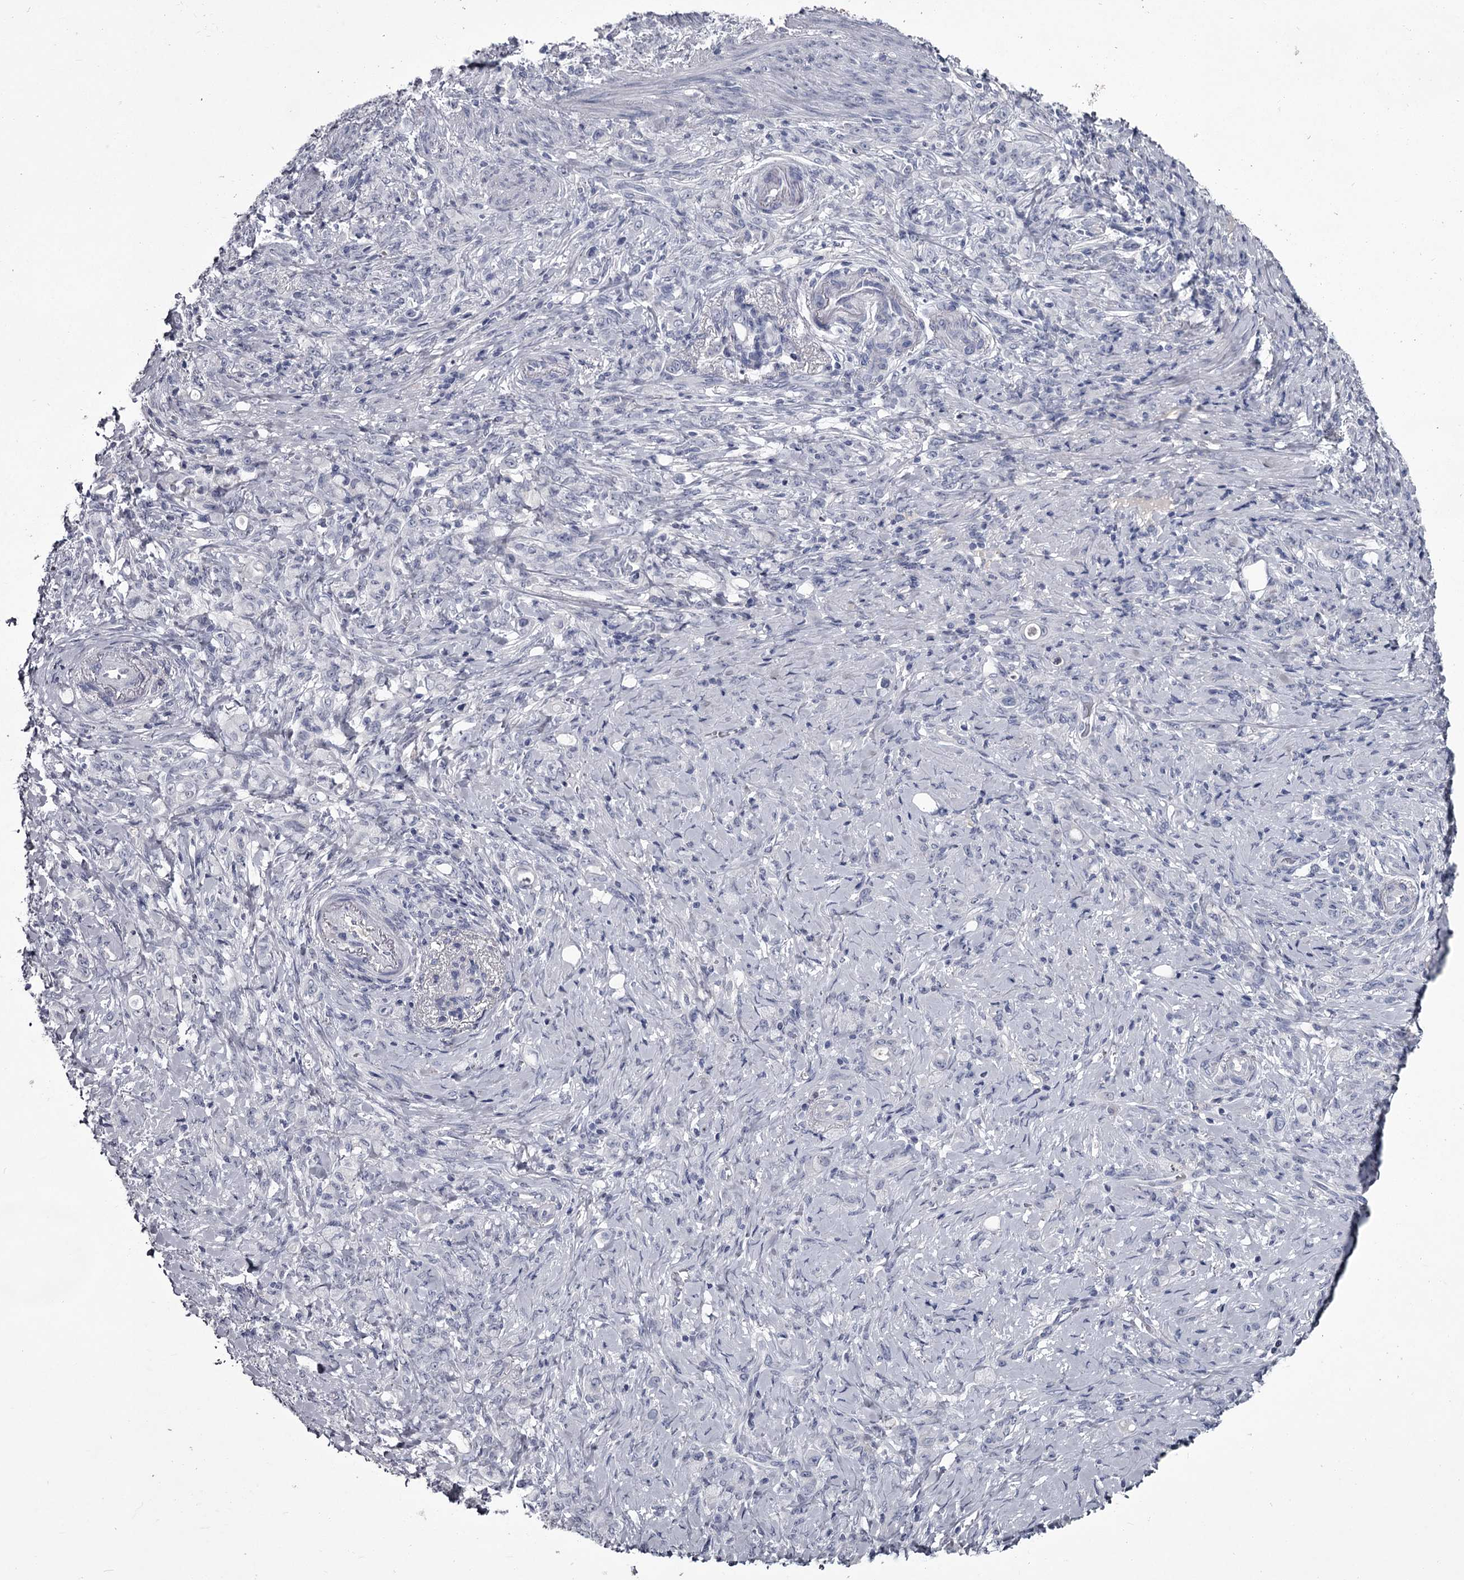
{"staining": {"intensity": "negative", "quantity": "none", "location": "none"}, "tissue": "stomach cancer", "cell_type": "Tumor cells", "image_type": "cancer", "snomed": [{"axis": "morphology", "description": "Adenocarcinoma, NOS"}, {"axis": "topography", "description": "Stomach"}], "caption": "Immunohistochemistry photomicrograph of human adenocarcinoma (stomach) stained for a protein (brown), which shows no expression in tumor cells.", "gene": "DAO", "patient": {"sex": "female", "age": 79}}